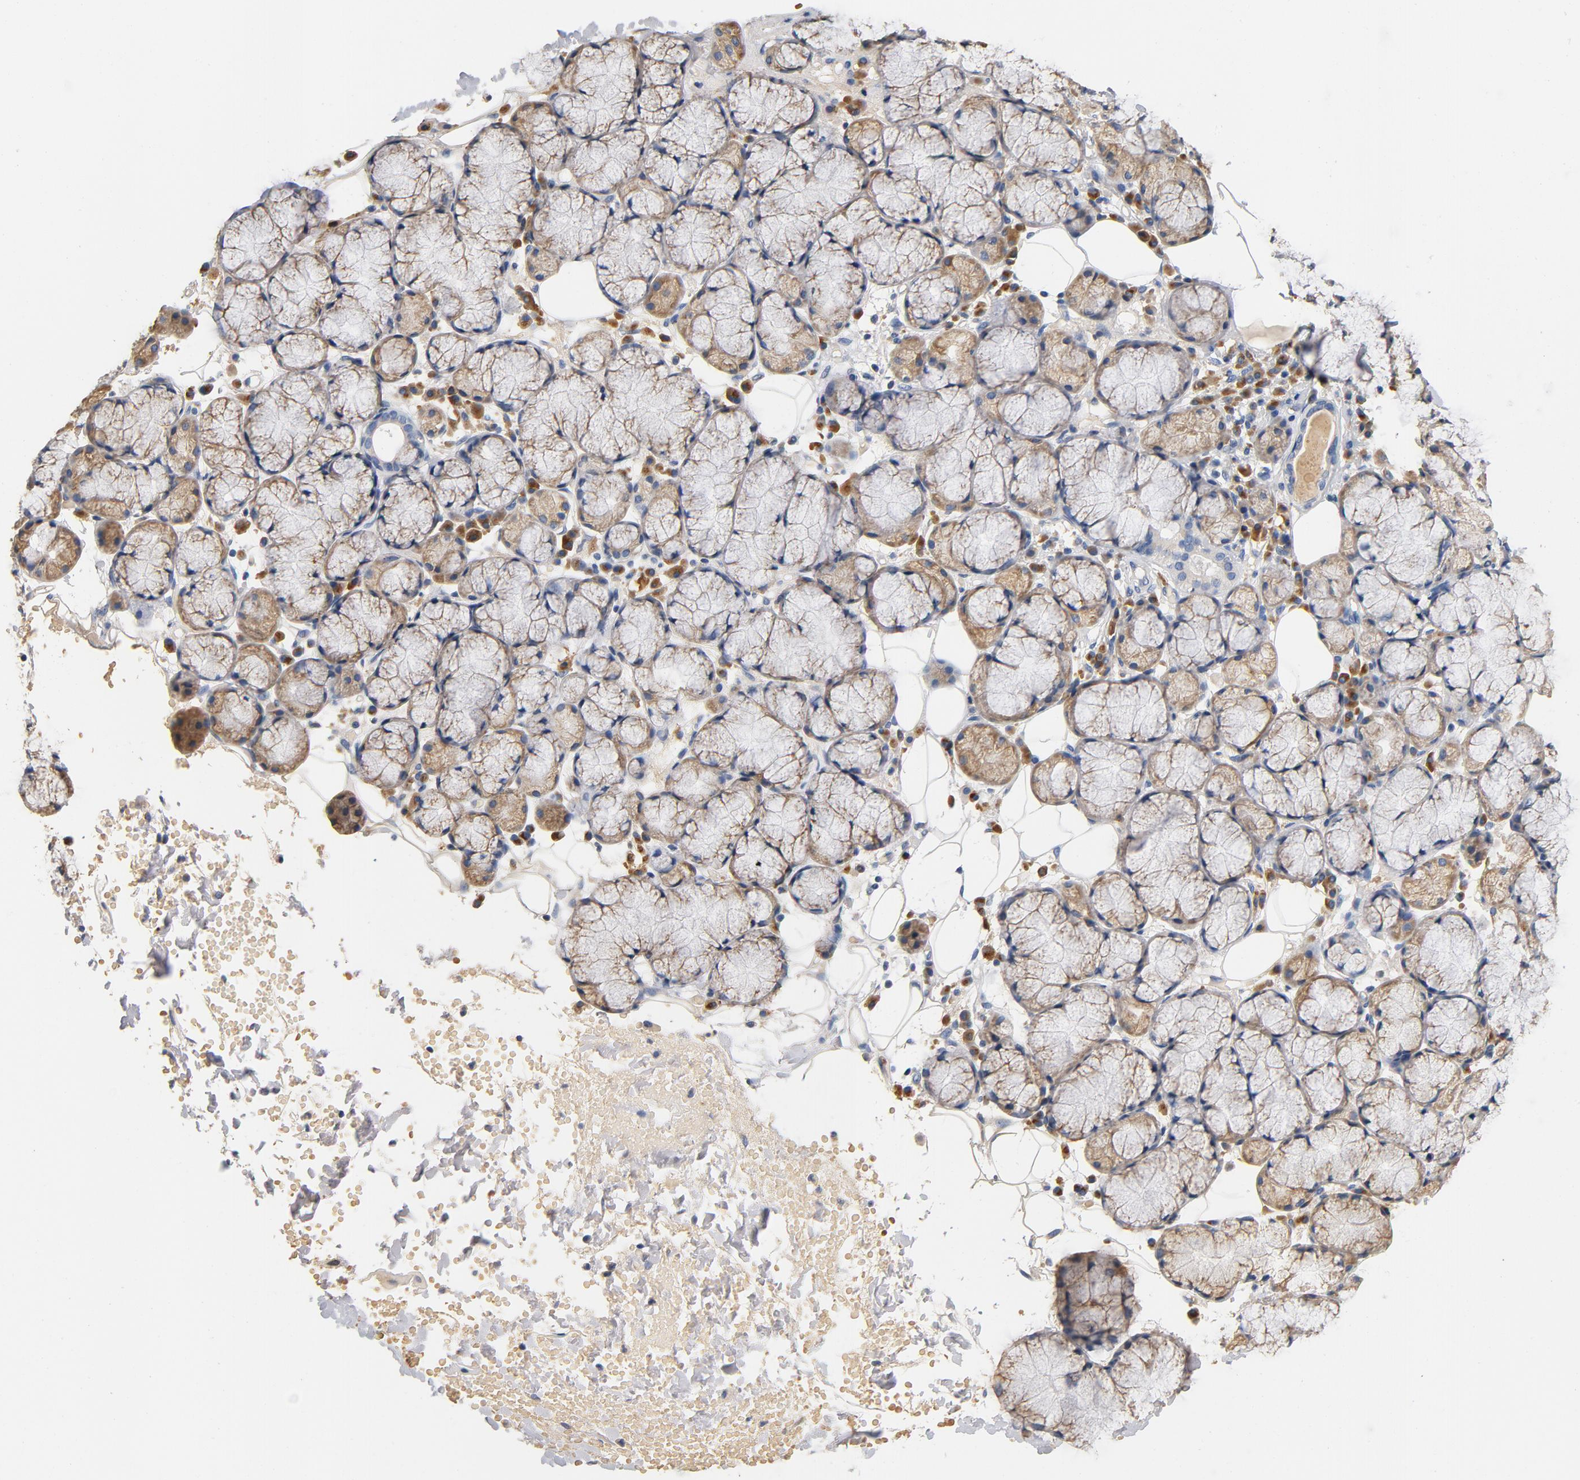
{"staining": {"intensity": "weak", "quantity": "25%-75%", "location": "cytoplasmic/membranous"}, "tissue": "salivary gland", "cell_type": "Glandular cells", "image_type": "normal", "snomed": [{"axis": "morphology", "description": "Normal tissue, NOS"}, {"axis": "topography", "description": "Skeletal muscle"}, {"axis": "topography", "description": "Oral tissue"}, {"axis": "topography", "description": "Salivary gland"}, {"axis": "topography", "description": "Peripheral nerve tissue"}], "caption": "Immunohistochemical staining of benign salivary gland shows weak cytoplasmic/membranous protein expression in about 25%-75% of glandular cells.", "gene": "LMAN2", "patient": {"sex": "male", "age": 54}}